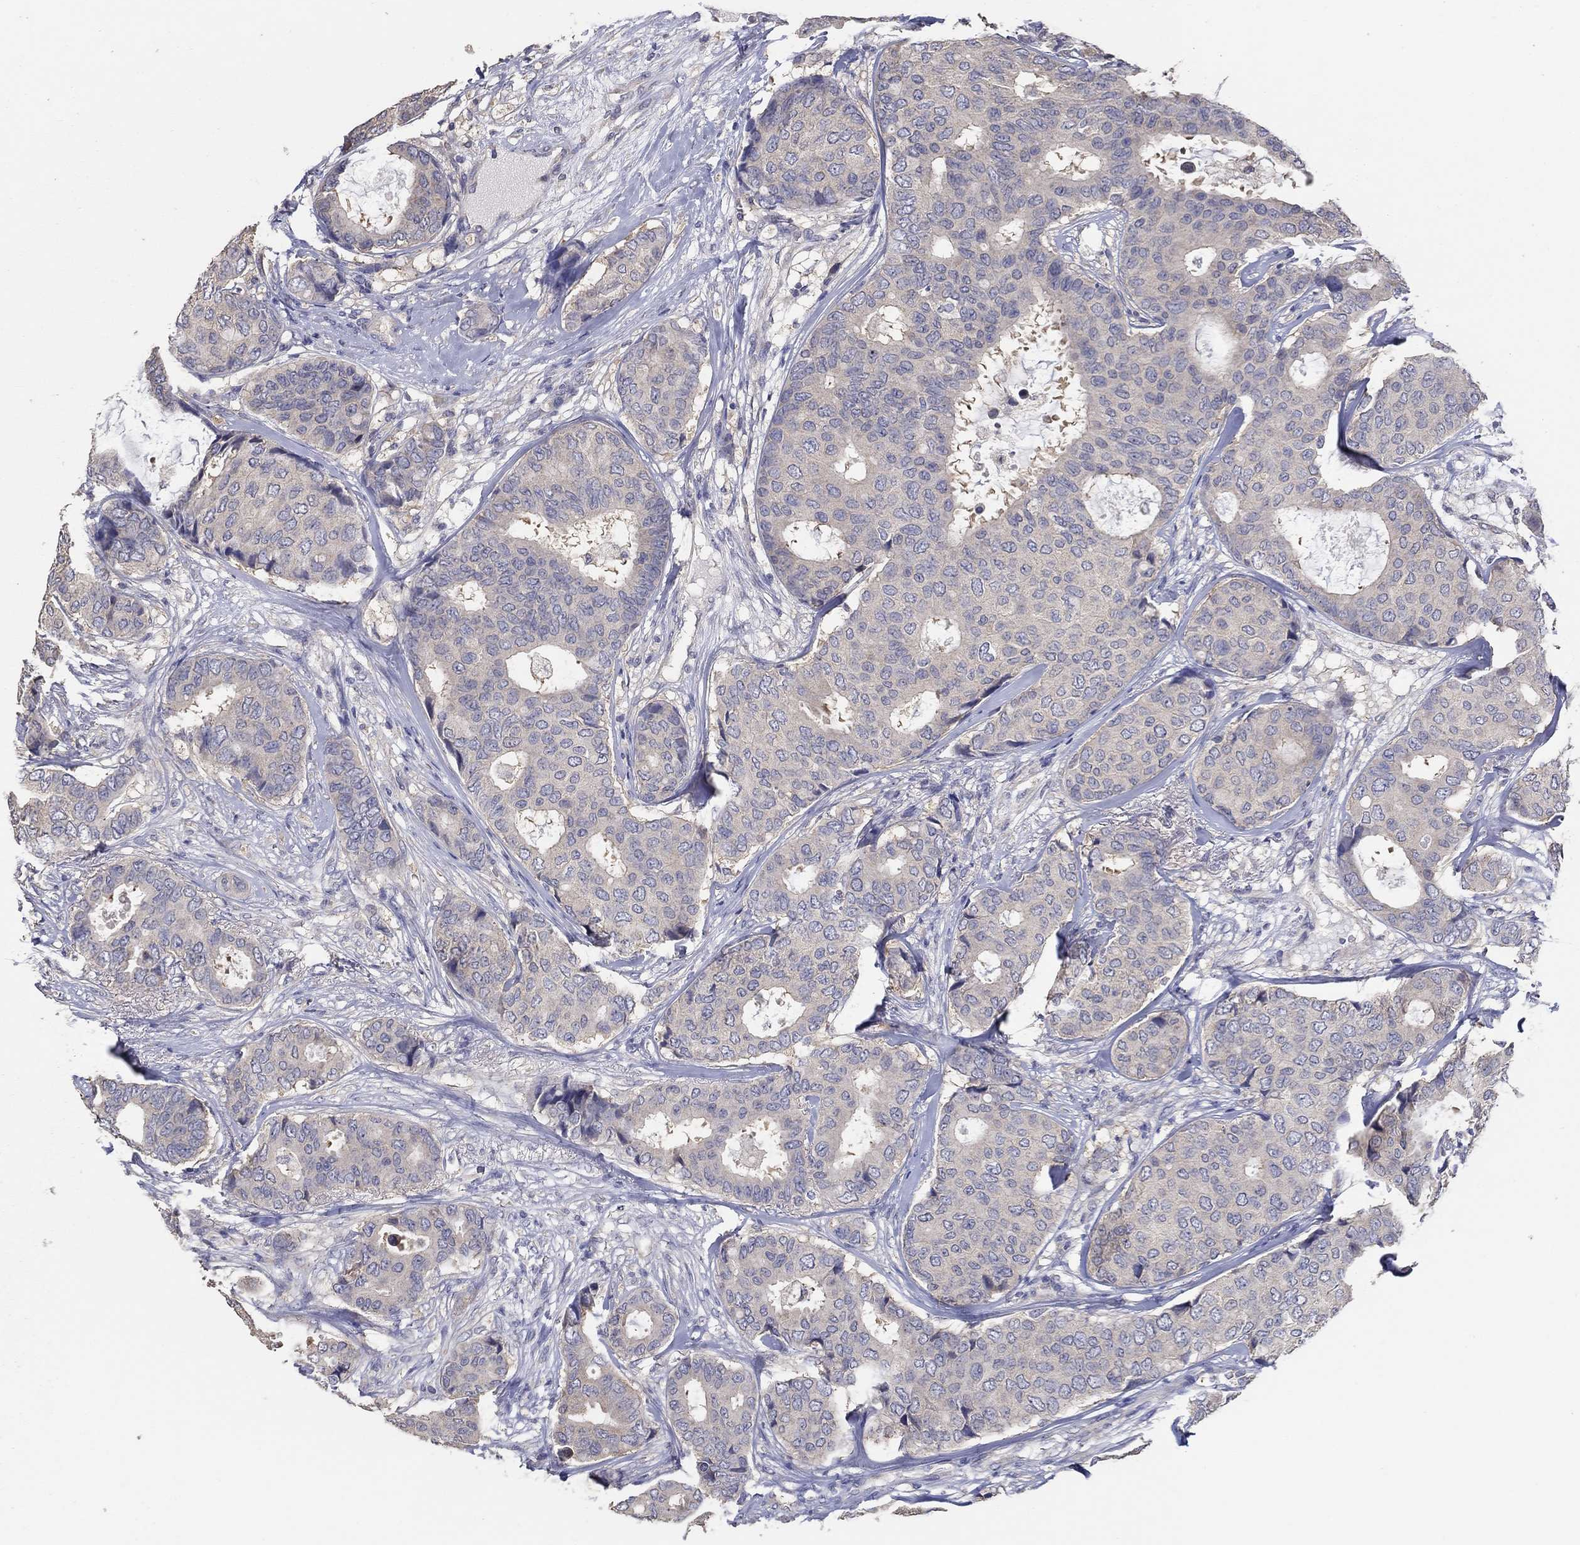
{"staining": {"intensity": "negative", "quantity": "none", "location": "none"}, "tissue": "breast cancer", "cell_type": "Tumor cells", "image_type": "cancer", "snomed": [{"axis": "morphology", "description": "Duct carcinoma"}, {"axis": "topography", "description": "Breast"}], "caption": "High power microscopy histopathology image of an IHC histopathology image of breast cancer (invasive ductal carcinoma), revealing no significant staining in tumor cells.", "gene": "DOCK3", "patient": {"sex": "female", "age": 75}}